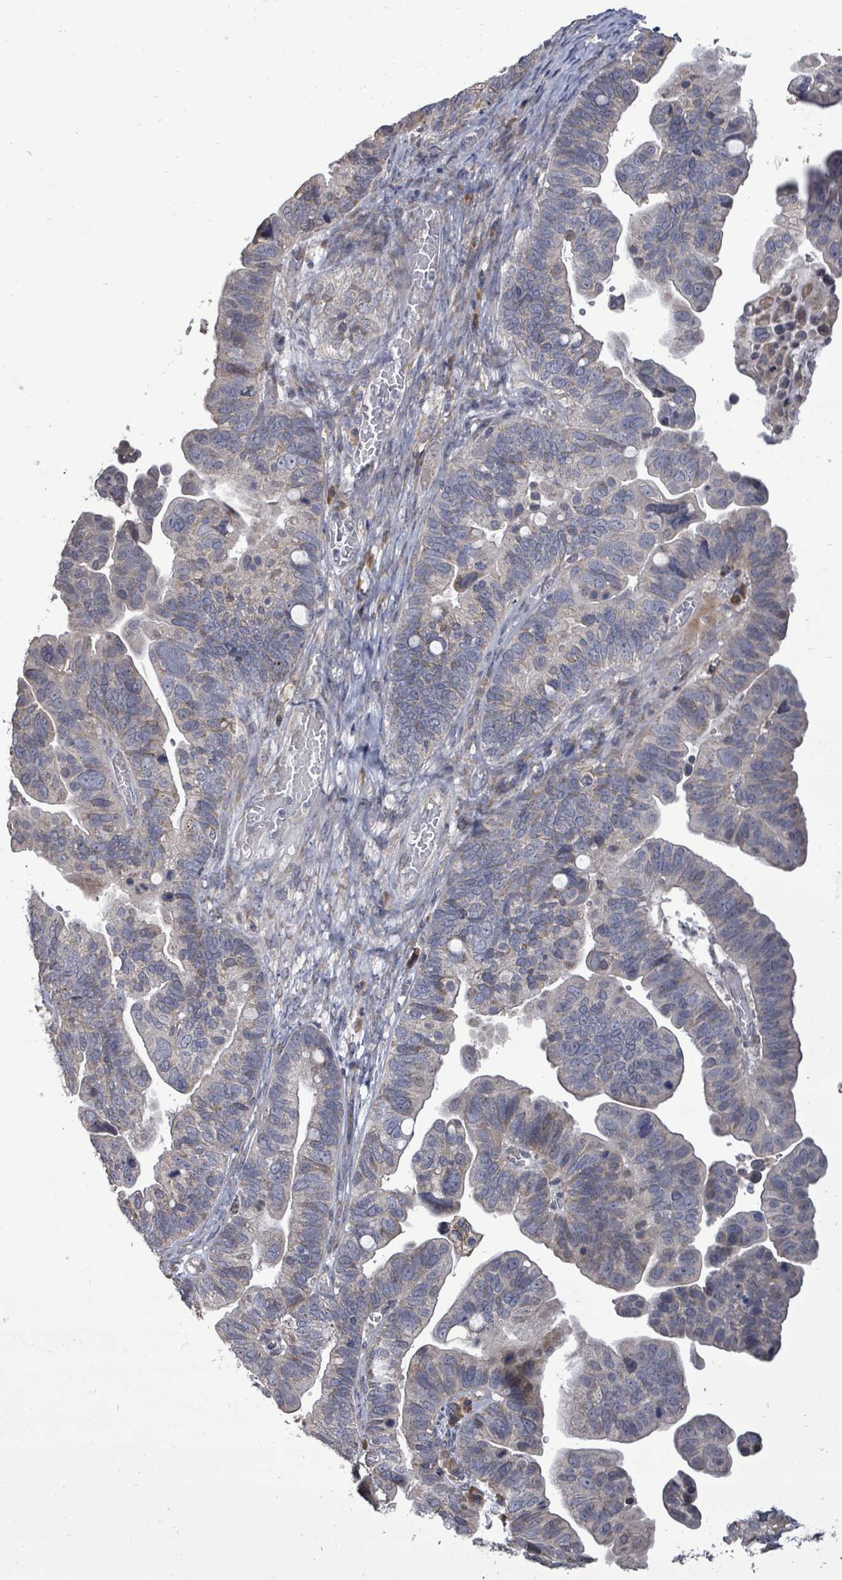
{"staining": {"intensity": "negative", "quantity": "none", "location": "none"}, "tissue": "ovarian cancer", "cell_type": "Tumor cells", "image_type": "cancer", "snomed": [{"axis": "morphology", "description": "Cystadenocarcinoma, serous, NOS"}, {"axis": "topography", "description": "Ovary"}], "caption": "Immunohistochemical staining of human serous cystadenocarcinoma (ovarian) demonstrates no significant expression in tumor cells.", "gene": "POMGNT2", "patient": {"sex": "female", "age": 56}}